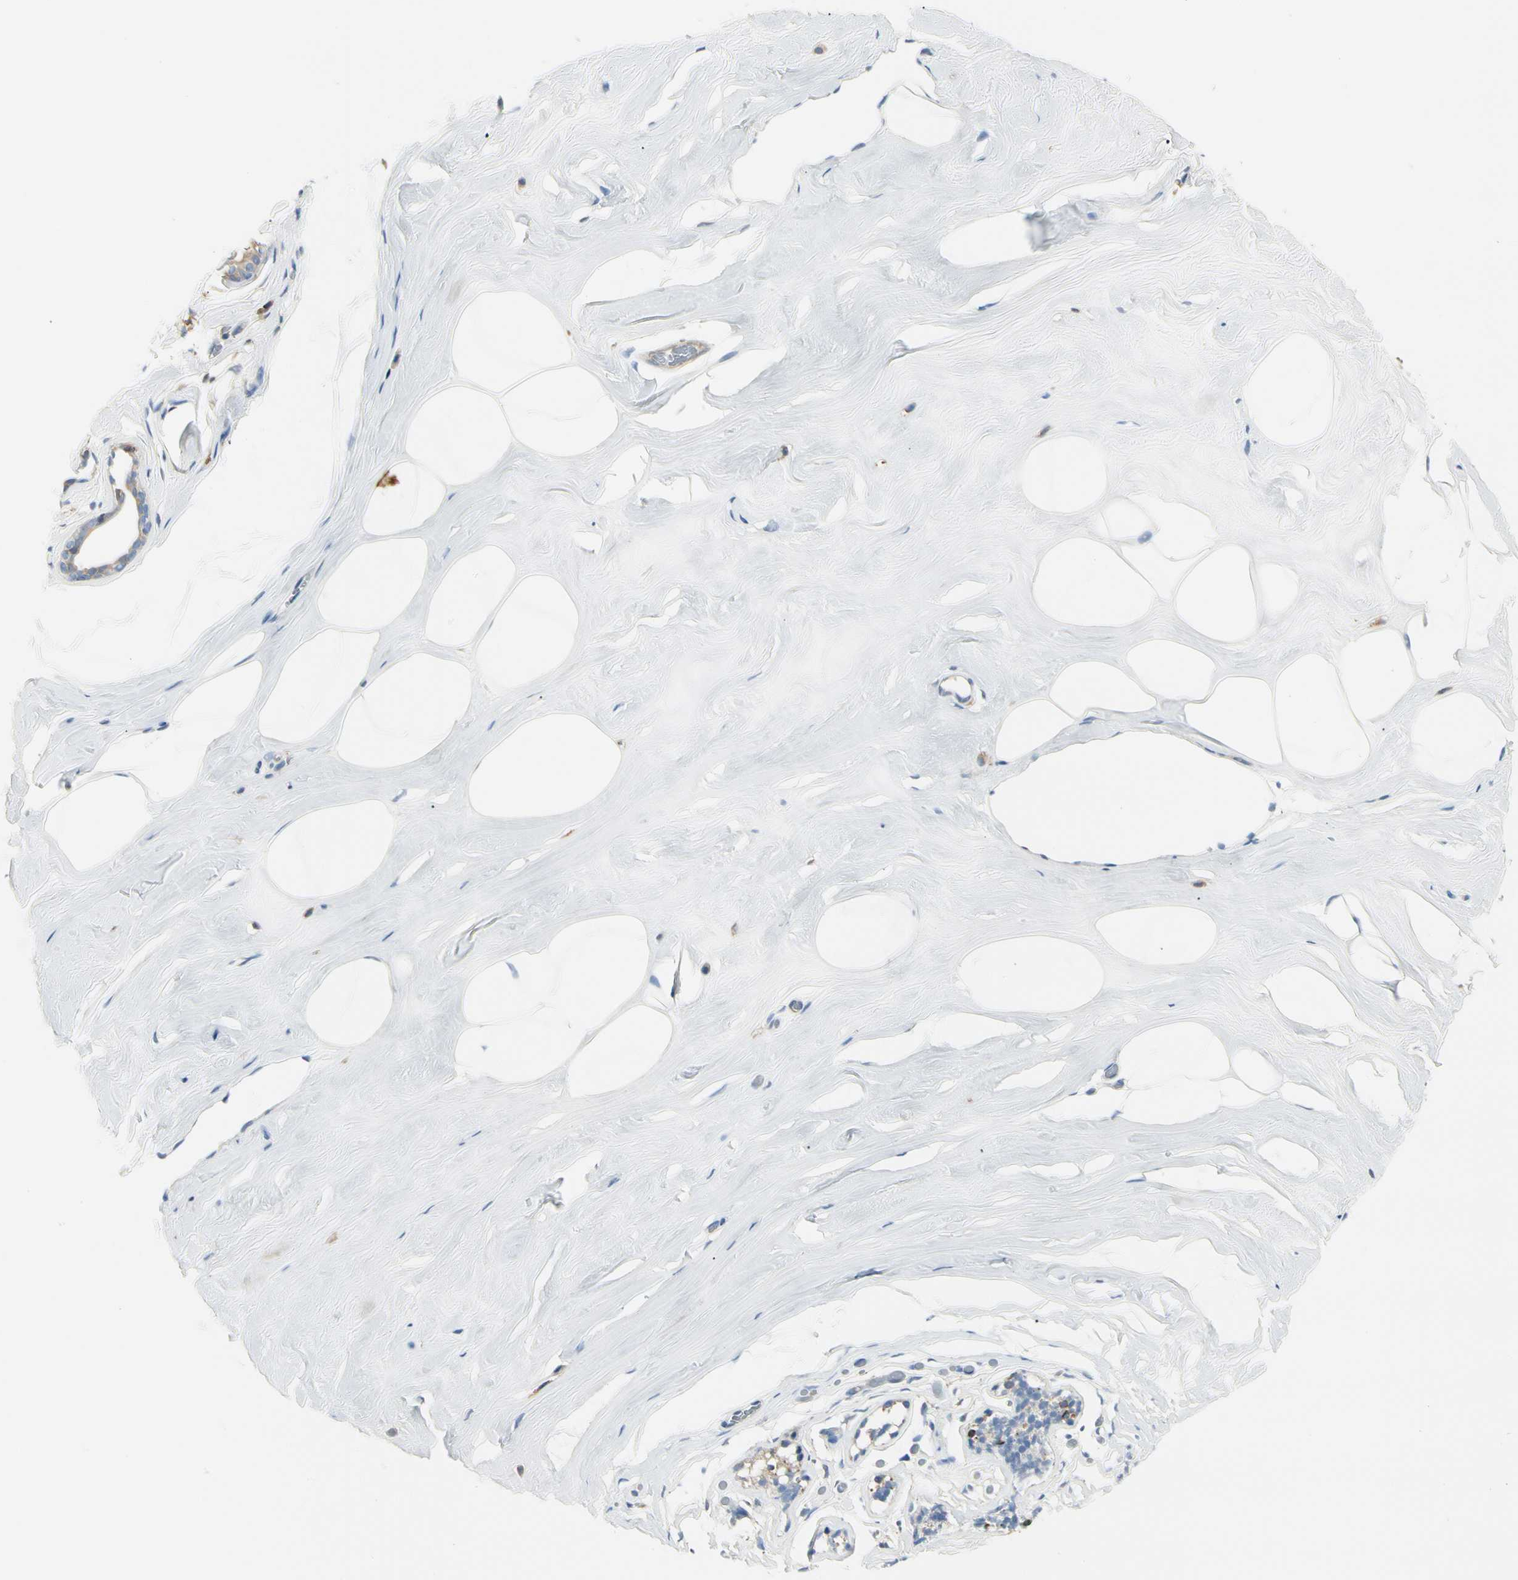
{"staining": {"intensity": "negative", "quantity": "none", "location": "none"}, "tissue": "breast", "cell_type": "Adipocytes", "image_type": "normal", "snomed": [{"axis": "morphology", "description": "Normal tissue, NOS"}, {"axis": "morphology", "description": "Fibrosis, NOS"}, {"axis": "topography", "description": "Breast"}], "caption": "IHC histopathology image of normal human breast stained for a protein (brown), which demonstrates no expression in adipocytes.", "gene": "CAPZA2", "patient": {"sex": "female", "age": 39}}